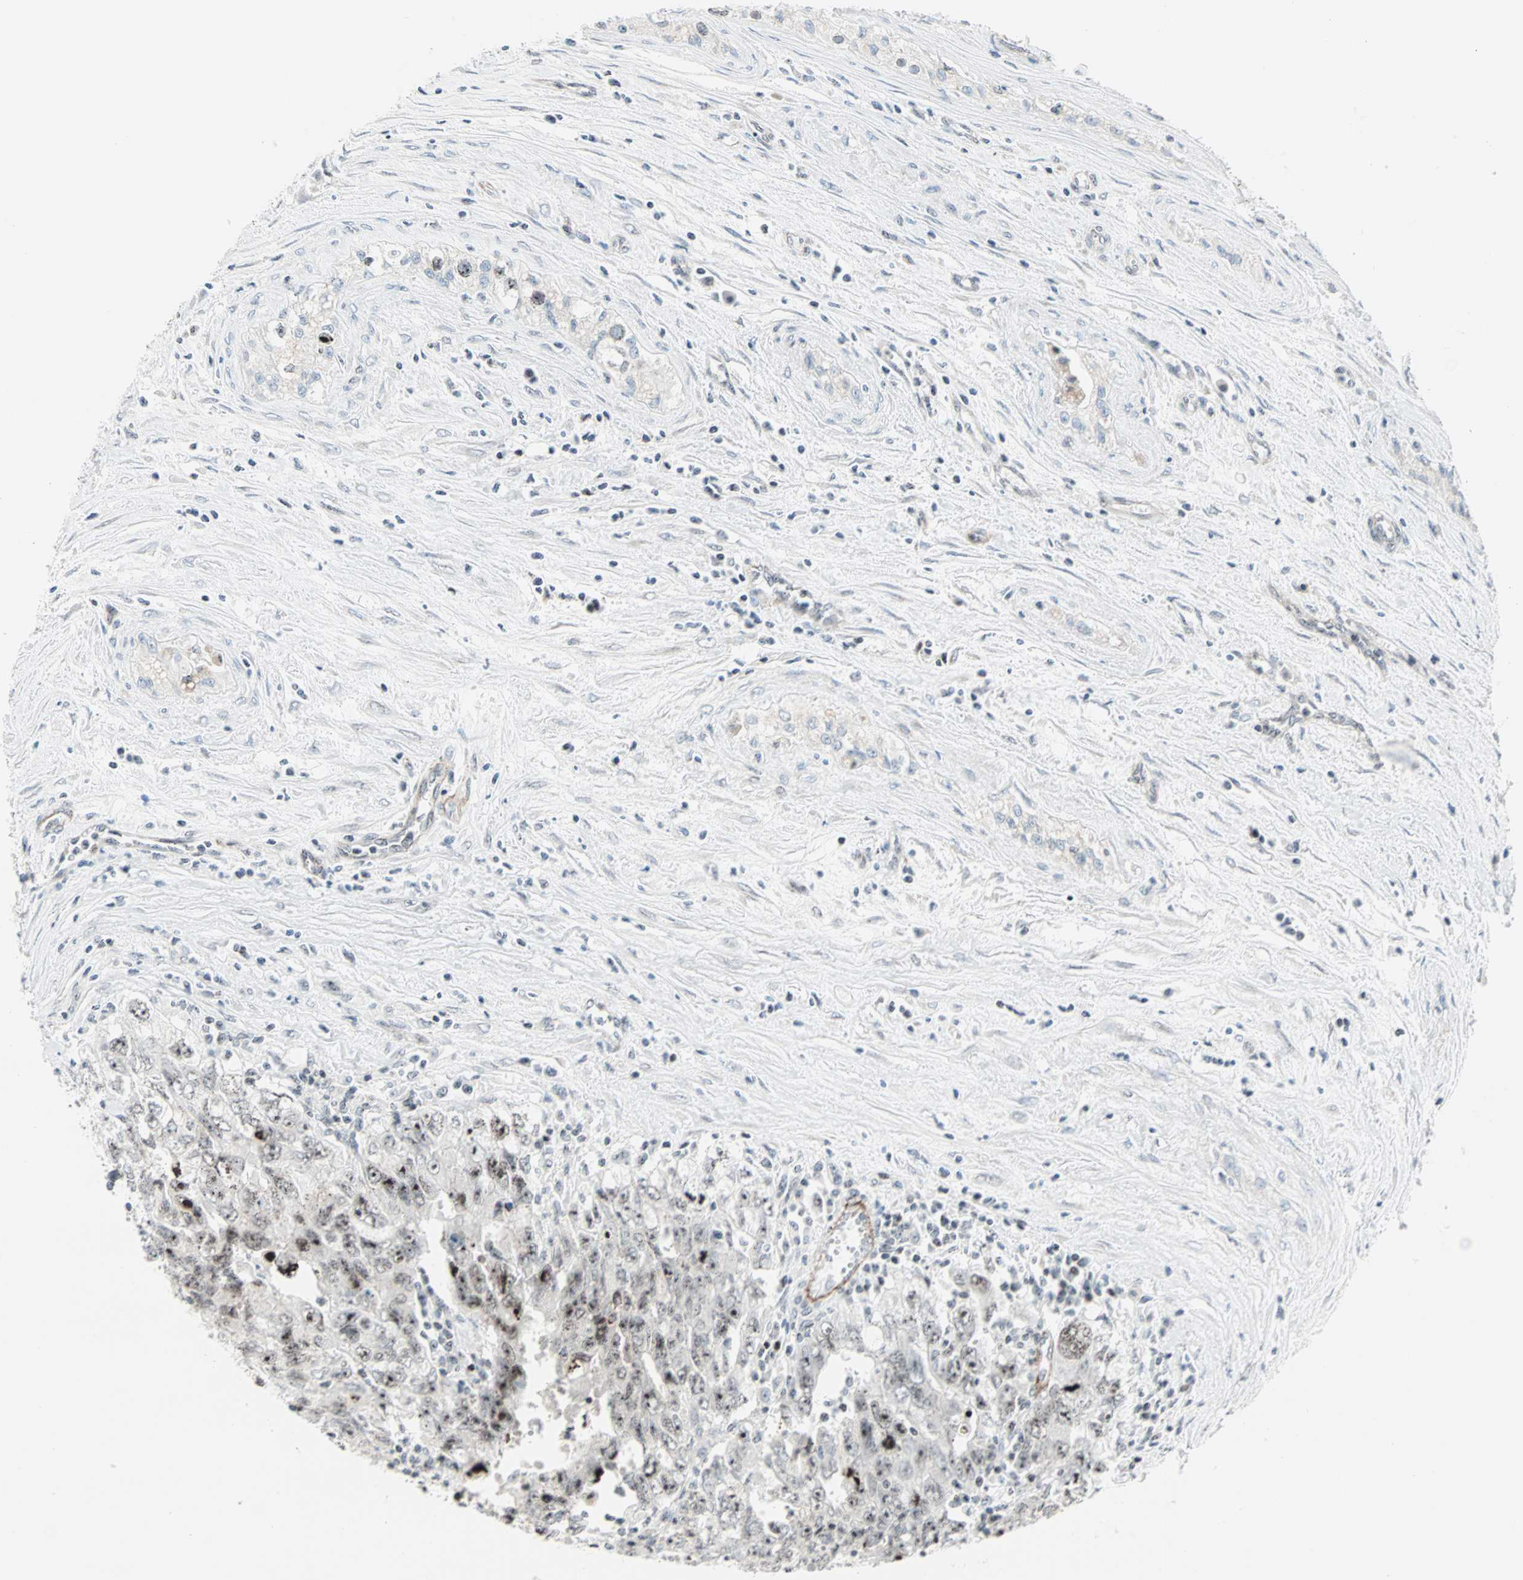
{"staining": {"intensity": "weak", "quantity": ">75%", "location": "nuclear"}, "tissue": "testis cancer", "cell_type": "Tumor cells", "image_type": "cancer", "snomed": [{"axis": "morphology", "description": "Carcinoma, Embryonal, NOS"}, {"axis": "topography", "description": "Testis"}], "caption": "A brown stain labels weak nuclear positivity of a protein in human embryonal carcinoma (testis) tumor cells.", "gene": "CENPA", "patient": {"sex": "male", "age": 28}}